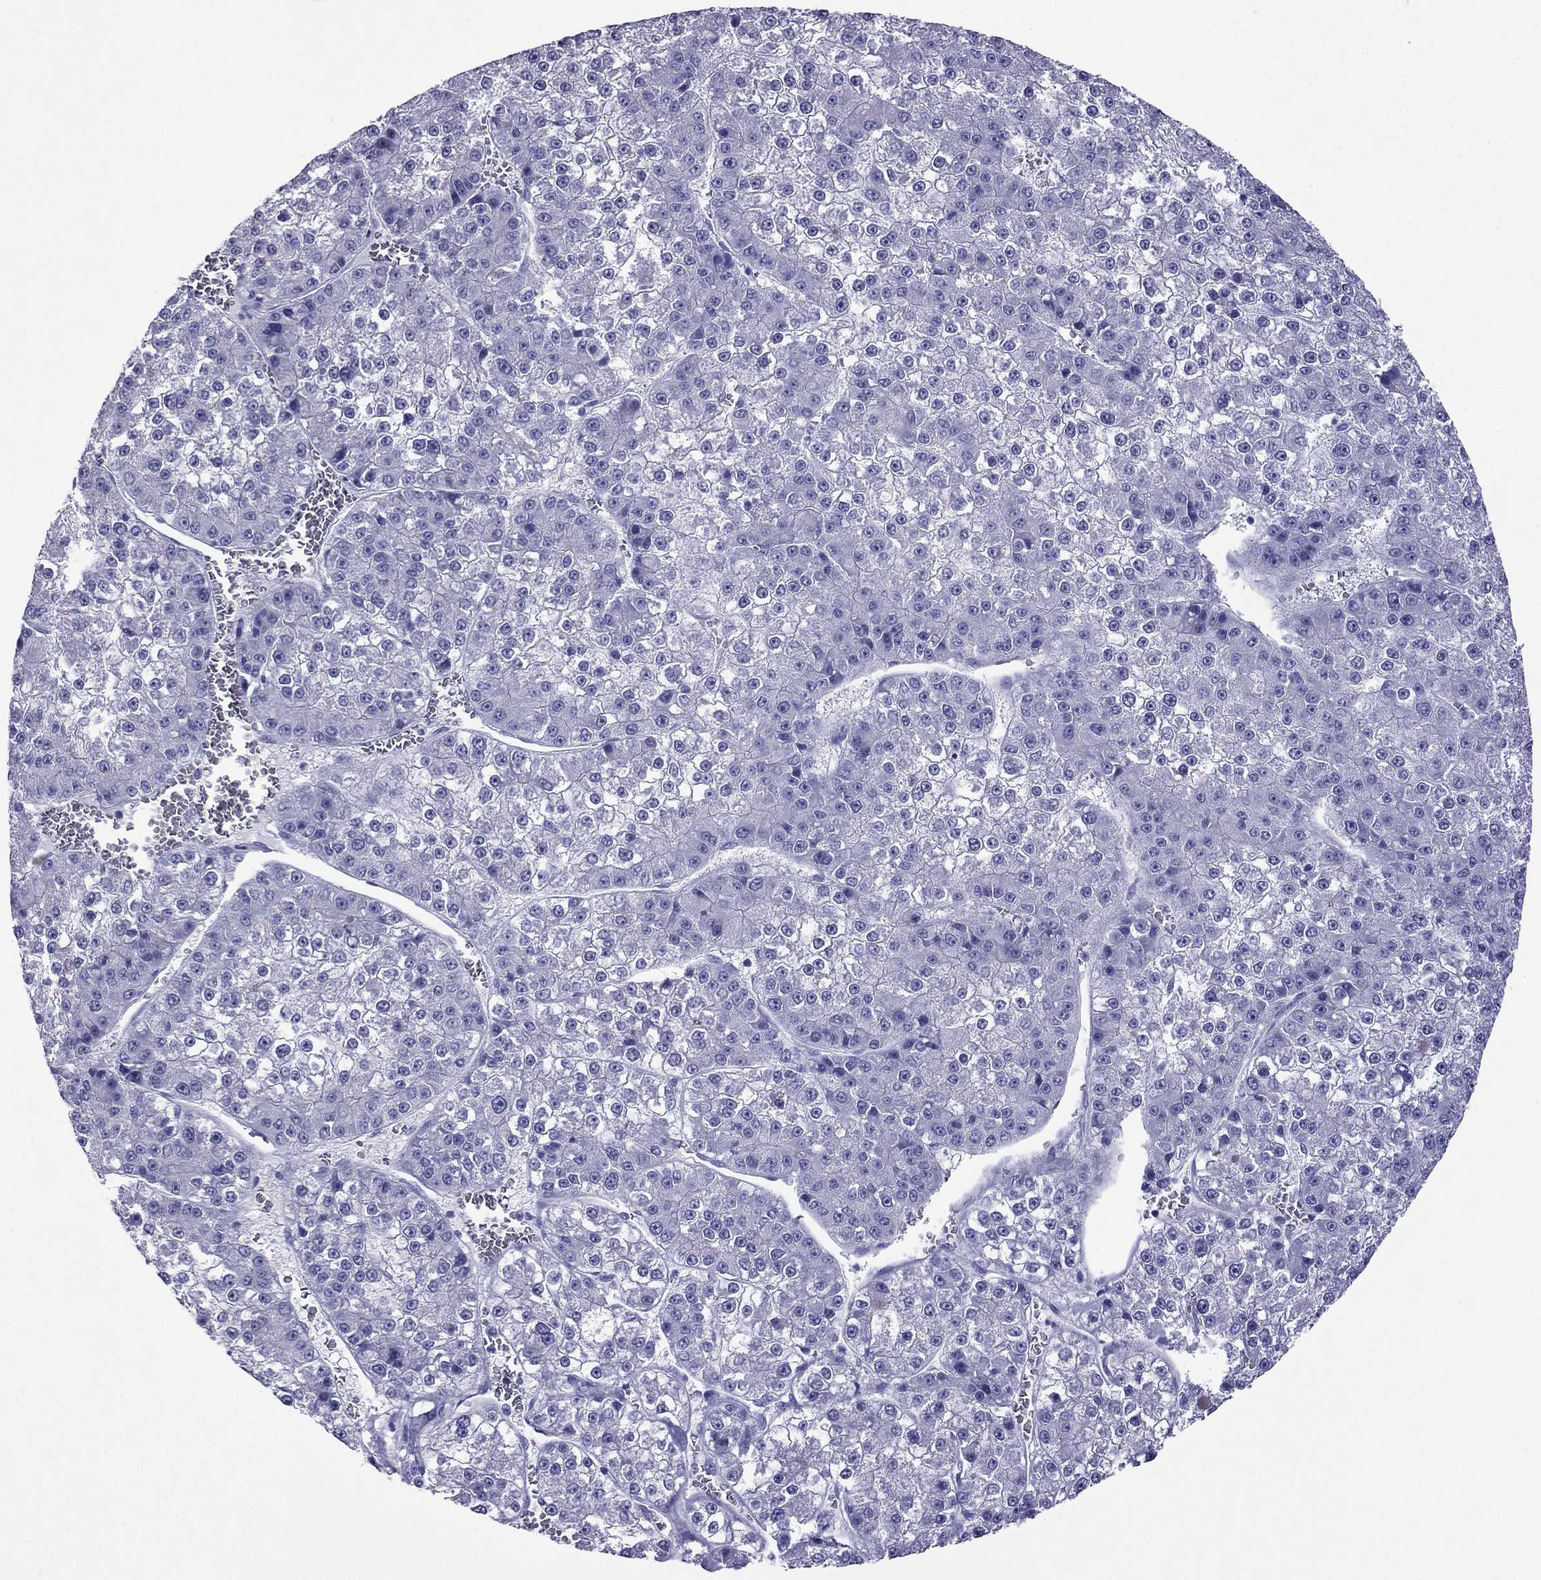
{"staining": {"intensity": "negative", "quantity": "none", "location": "none"}, "tissue": "liver cancer", "cell_type": "Tumor cells", "image_type": "cancer", "snomed": [{"axis": "morphology", "description": "Carcinoma, Hepatocellular, NOS"}, {"axis": "topography", "description": "Liver"}], "caption": "Immunohistochemistry photomicrograph of human hepatocellular carcinoma (liver) stained for a protein (brown), which exhibits no staining in tumor cells.", "gene": "ARR3", "patient": {"sex": "female", "age": 73}}